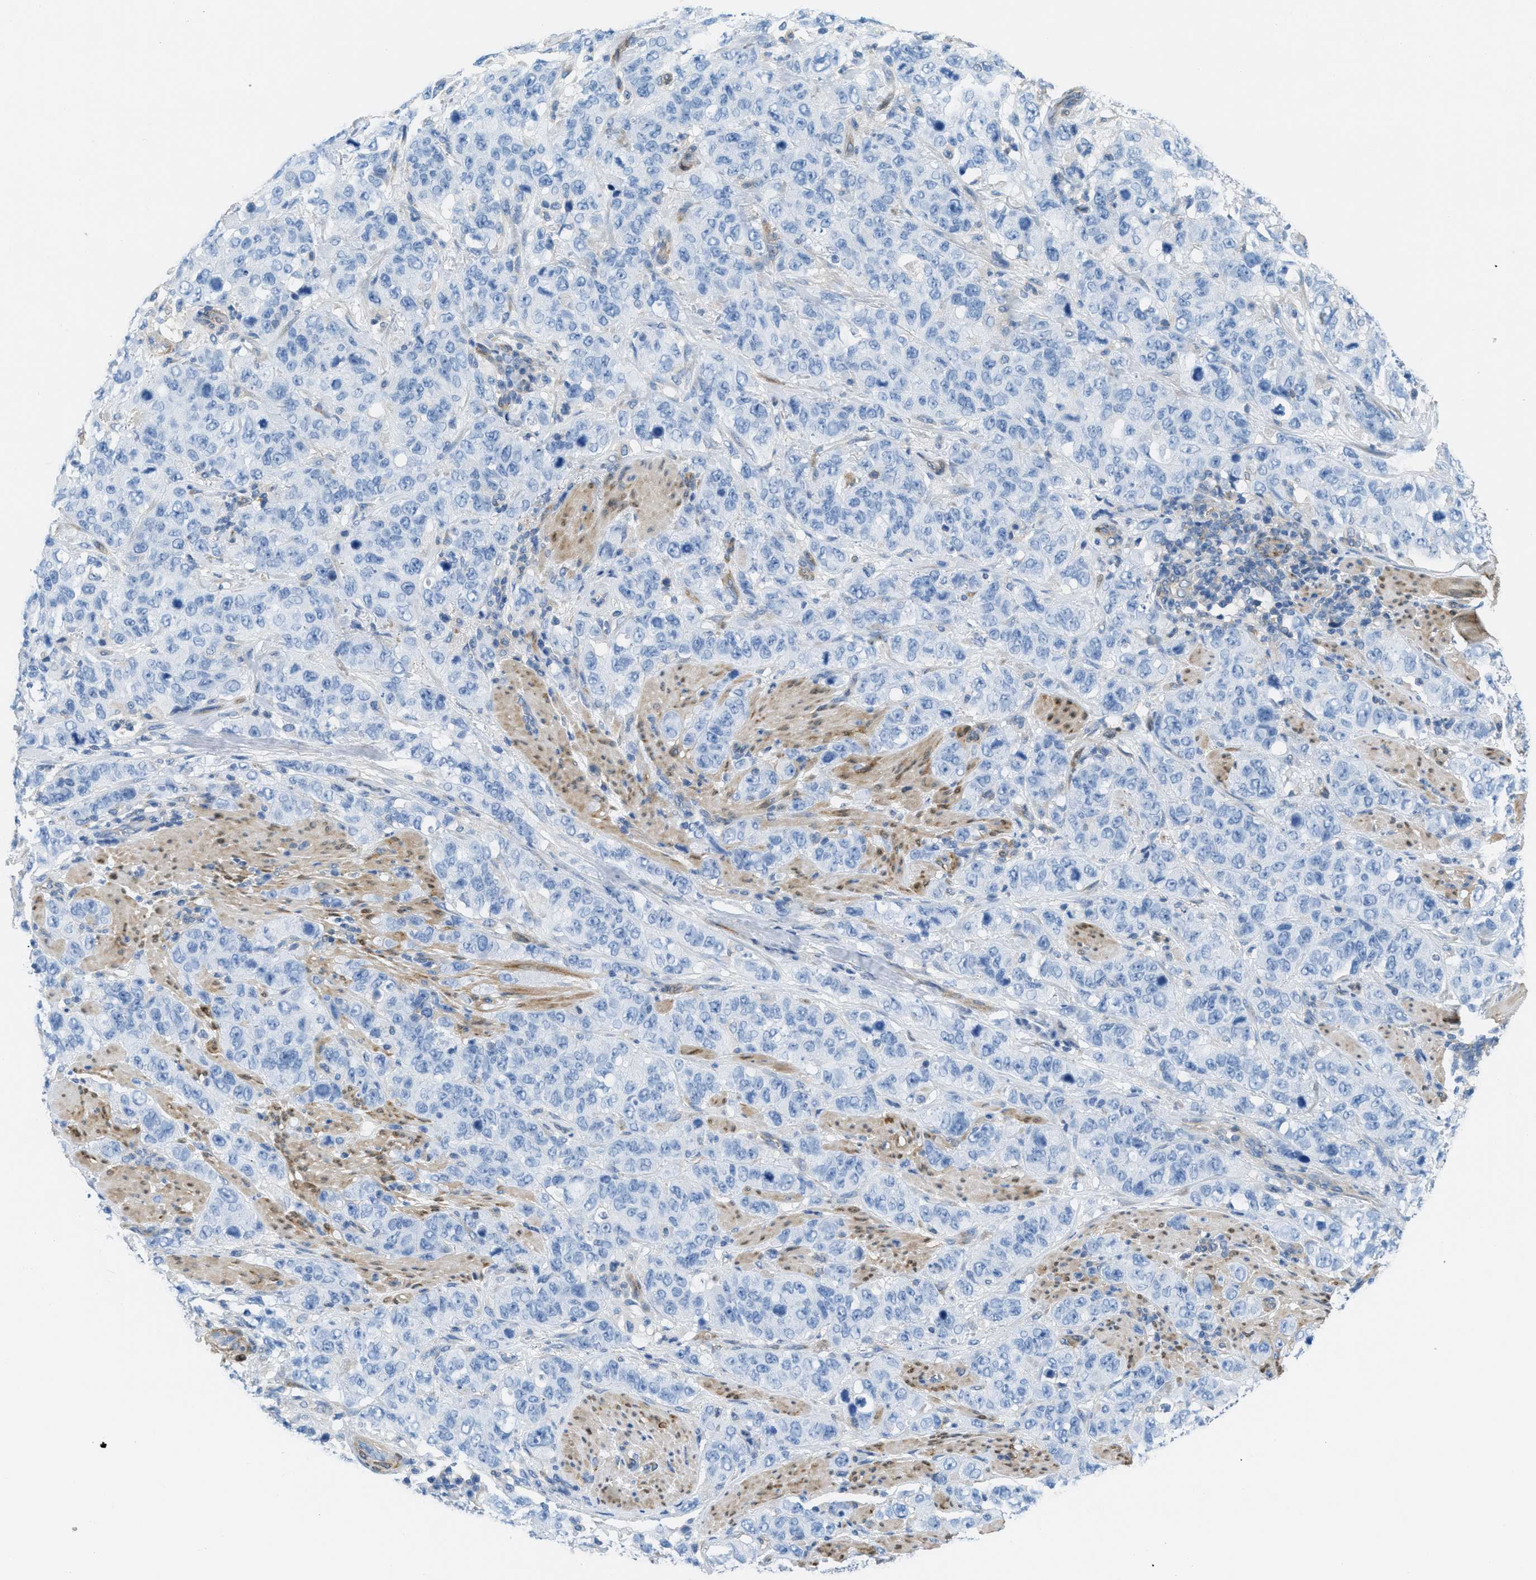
{"staining": {"intensity": "negative", "quantity": "none", "location": "none"}, "tissue": "stomach cancer", "cell_type": "Tumor cells", "image_type": "cancer", "snomed": [{"axis": "morphology", "description": "Adenocarcinoma, NOS"}, {"axis": "topography", "description": "Stomach"}], "caption": "Tumor cells are negative for protein expression in human adenocarcinoma (stomach).", "gene": "MAPRE2", "patient": {"sex": "male", "age": 48}}